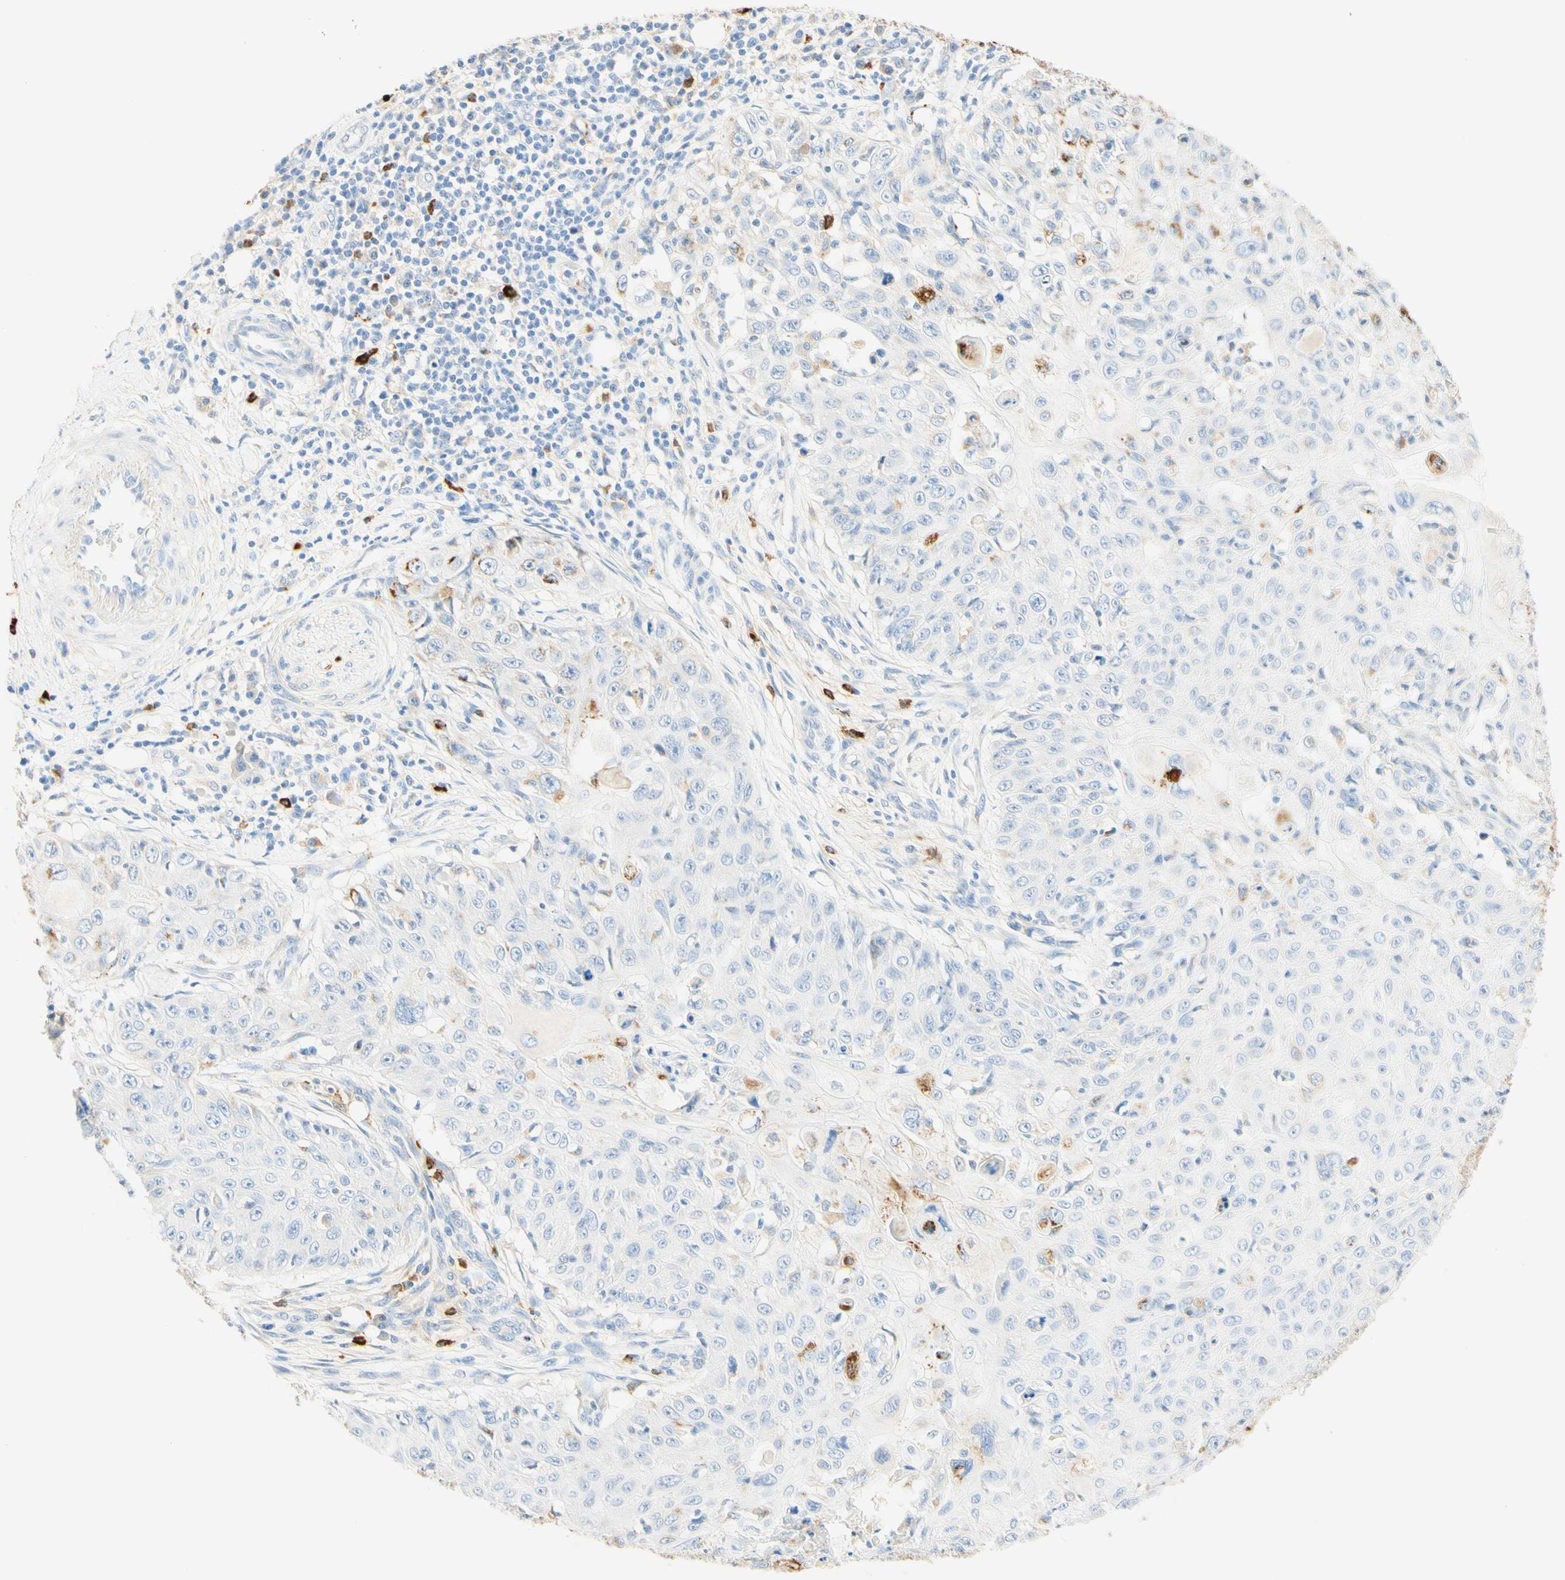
{"staining": {"intensity": "negative", "quantity": "none", "location": "none"}, "tissue": "skin cancer", "cell_type": "Tumor cells", "image_type": "cancer", "snomed": [{"axis": "morphology", "description": "Squamous cell carcinoma, NOS"}, {"axis": "topography", "description": "Skin"}], "caption": "A photomicrograph of human squamous cell carcinoma (skin) is negative for staining in tumor cells.", "gene": "CD63", "patient": {"sex": "male", "age": 86}}